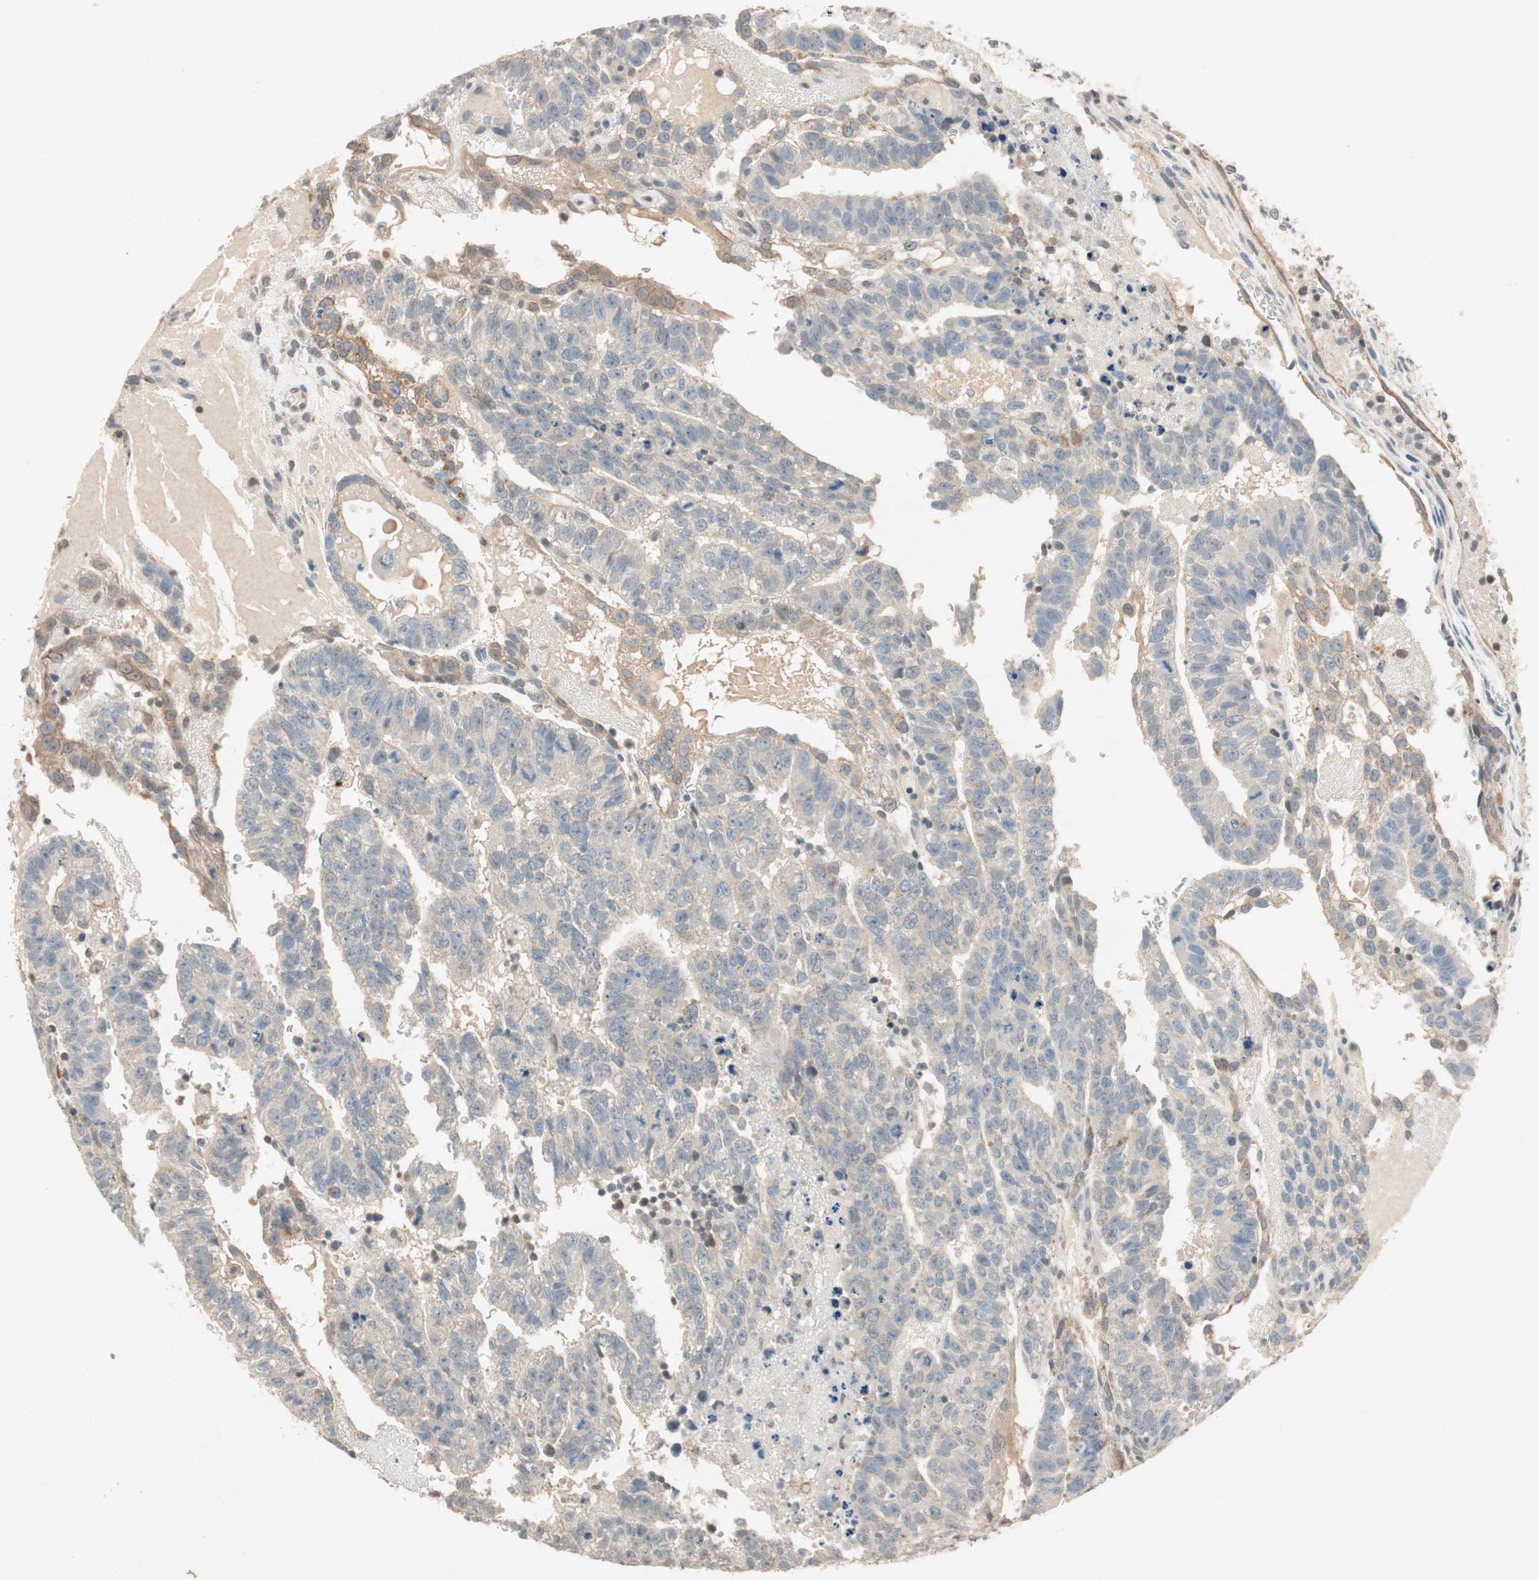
{"staining": {"intensity": "weak", "quantity": ">75%", "location": "cytoplasmic/membranous"}, "tissue": "testis cancer", "cell_type": "Tumor cells", "image_type": "cancer", "snomed": [{"axis": "morphology", "description": "Seminoma, NOS"}, {"axis": "morphology", "description": "Carcinoma, Embryonal, NOS"}, {"axis": "topography", "description": "Testis"}], "caption": "The image displays a brown stain indicating the presence of a protein in the cytoplasmic/membranous of tumor cells in testis cancer.", "gene": "SERPINB5", "patient": {"sex": "male", "age": 52}}